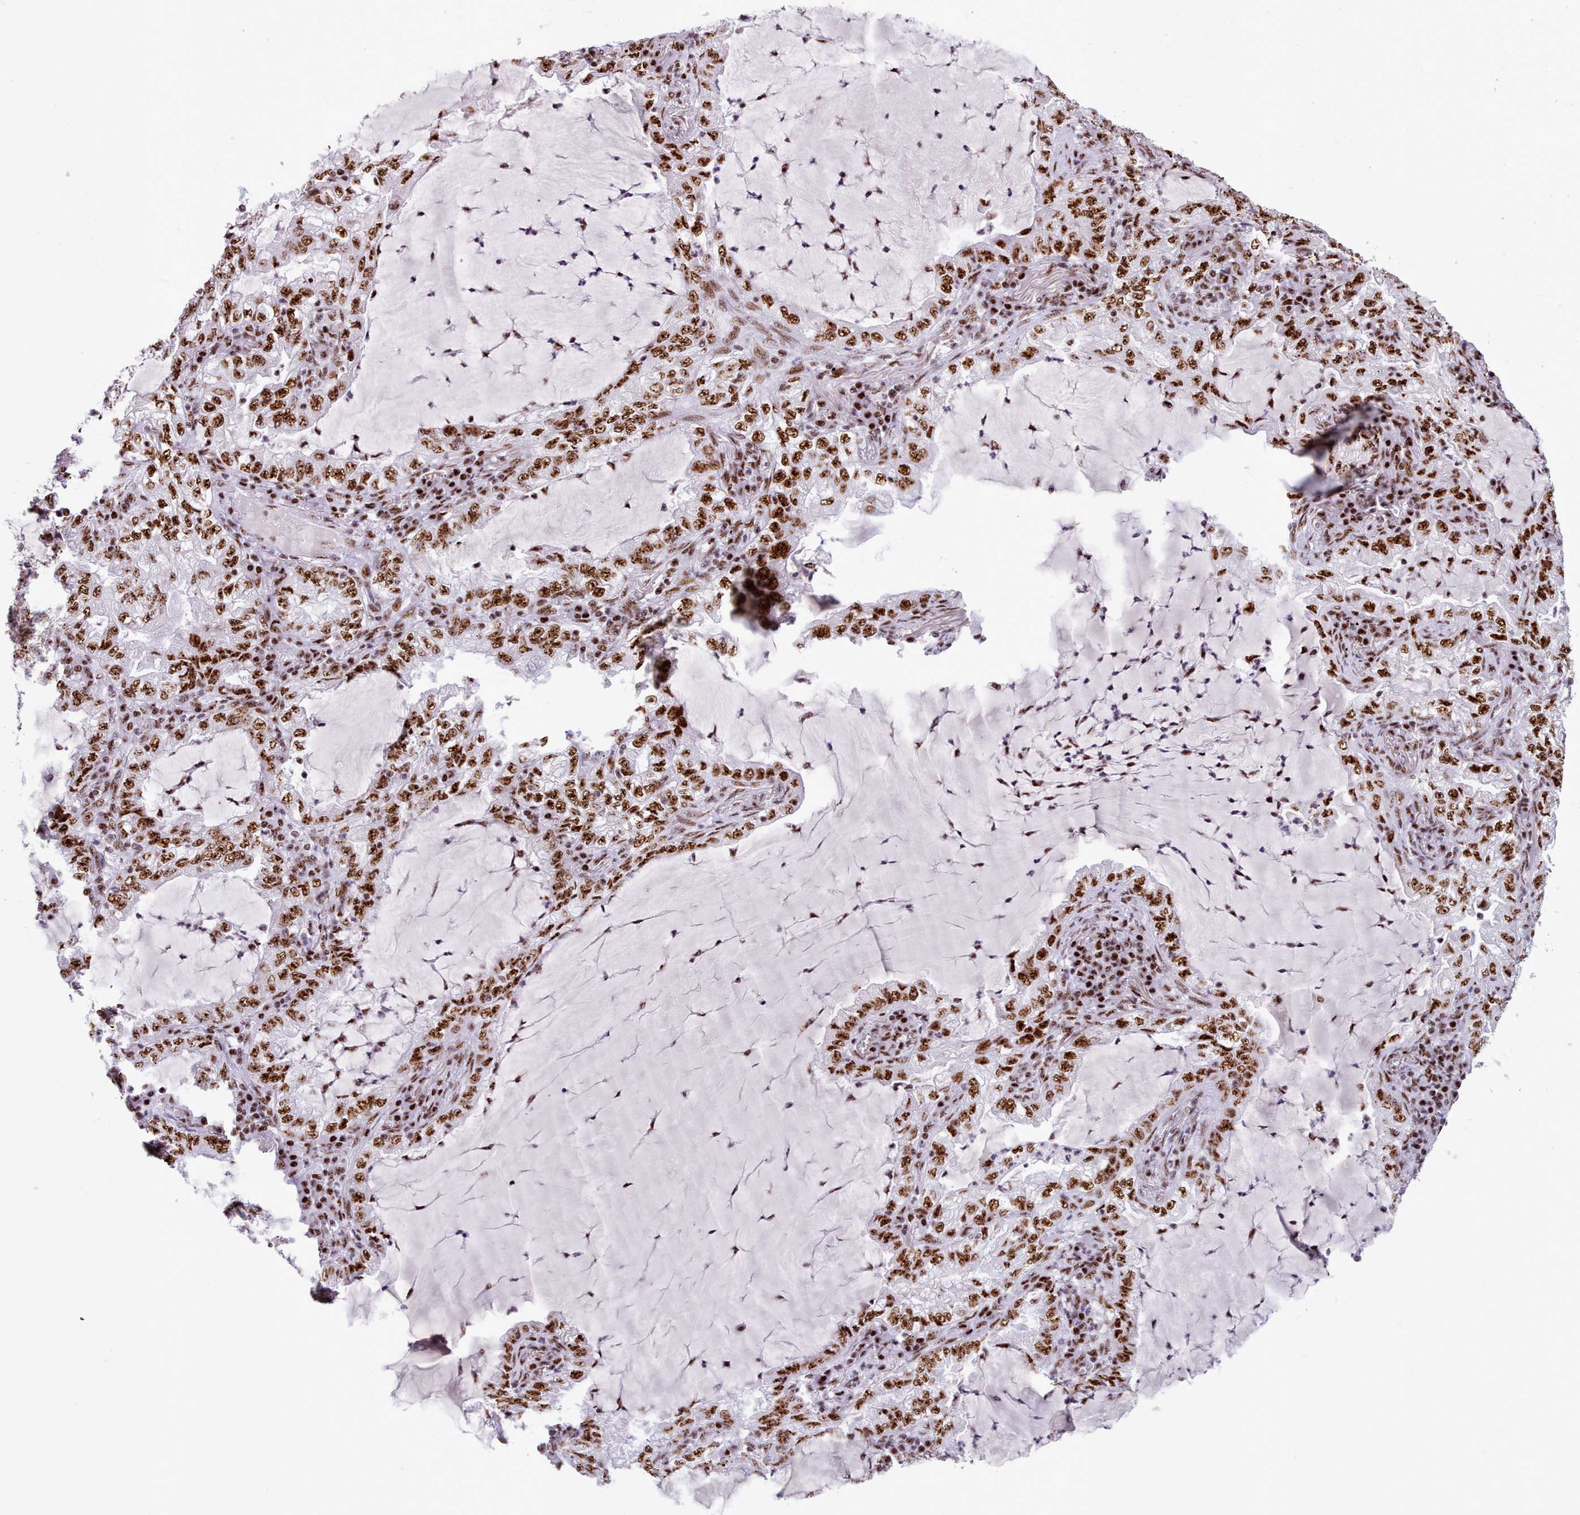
{"staining": {"intensity": "strong", "quantity": ">75%", "location": "nuclear"}, "tissue": "lung cancer", "cell_type": "Tumor cells", "image_type": "cancer", "snomed": [{"axis": "morphology", "description": "Adenocarcinoma, NOS"}, {"axis": "topography", "description": "Lung"}], "caption": "This is a micrograph of immunohistochemistry staining of lung cancer, which shows strong staining in the nuclear of tumor cells.", "gene": "TMEM35B", "patient": {"sex": "female", "age": 73}}